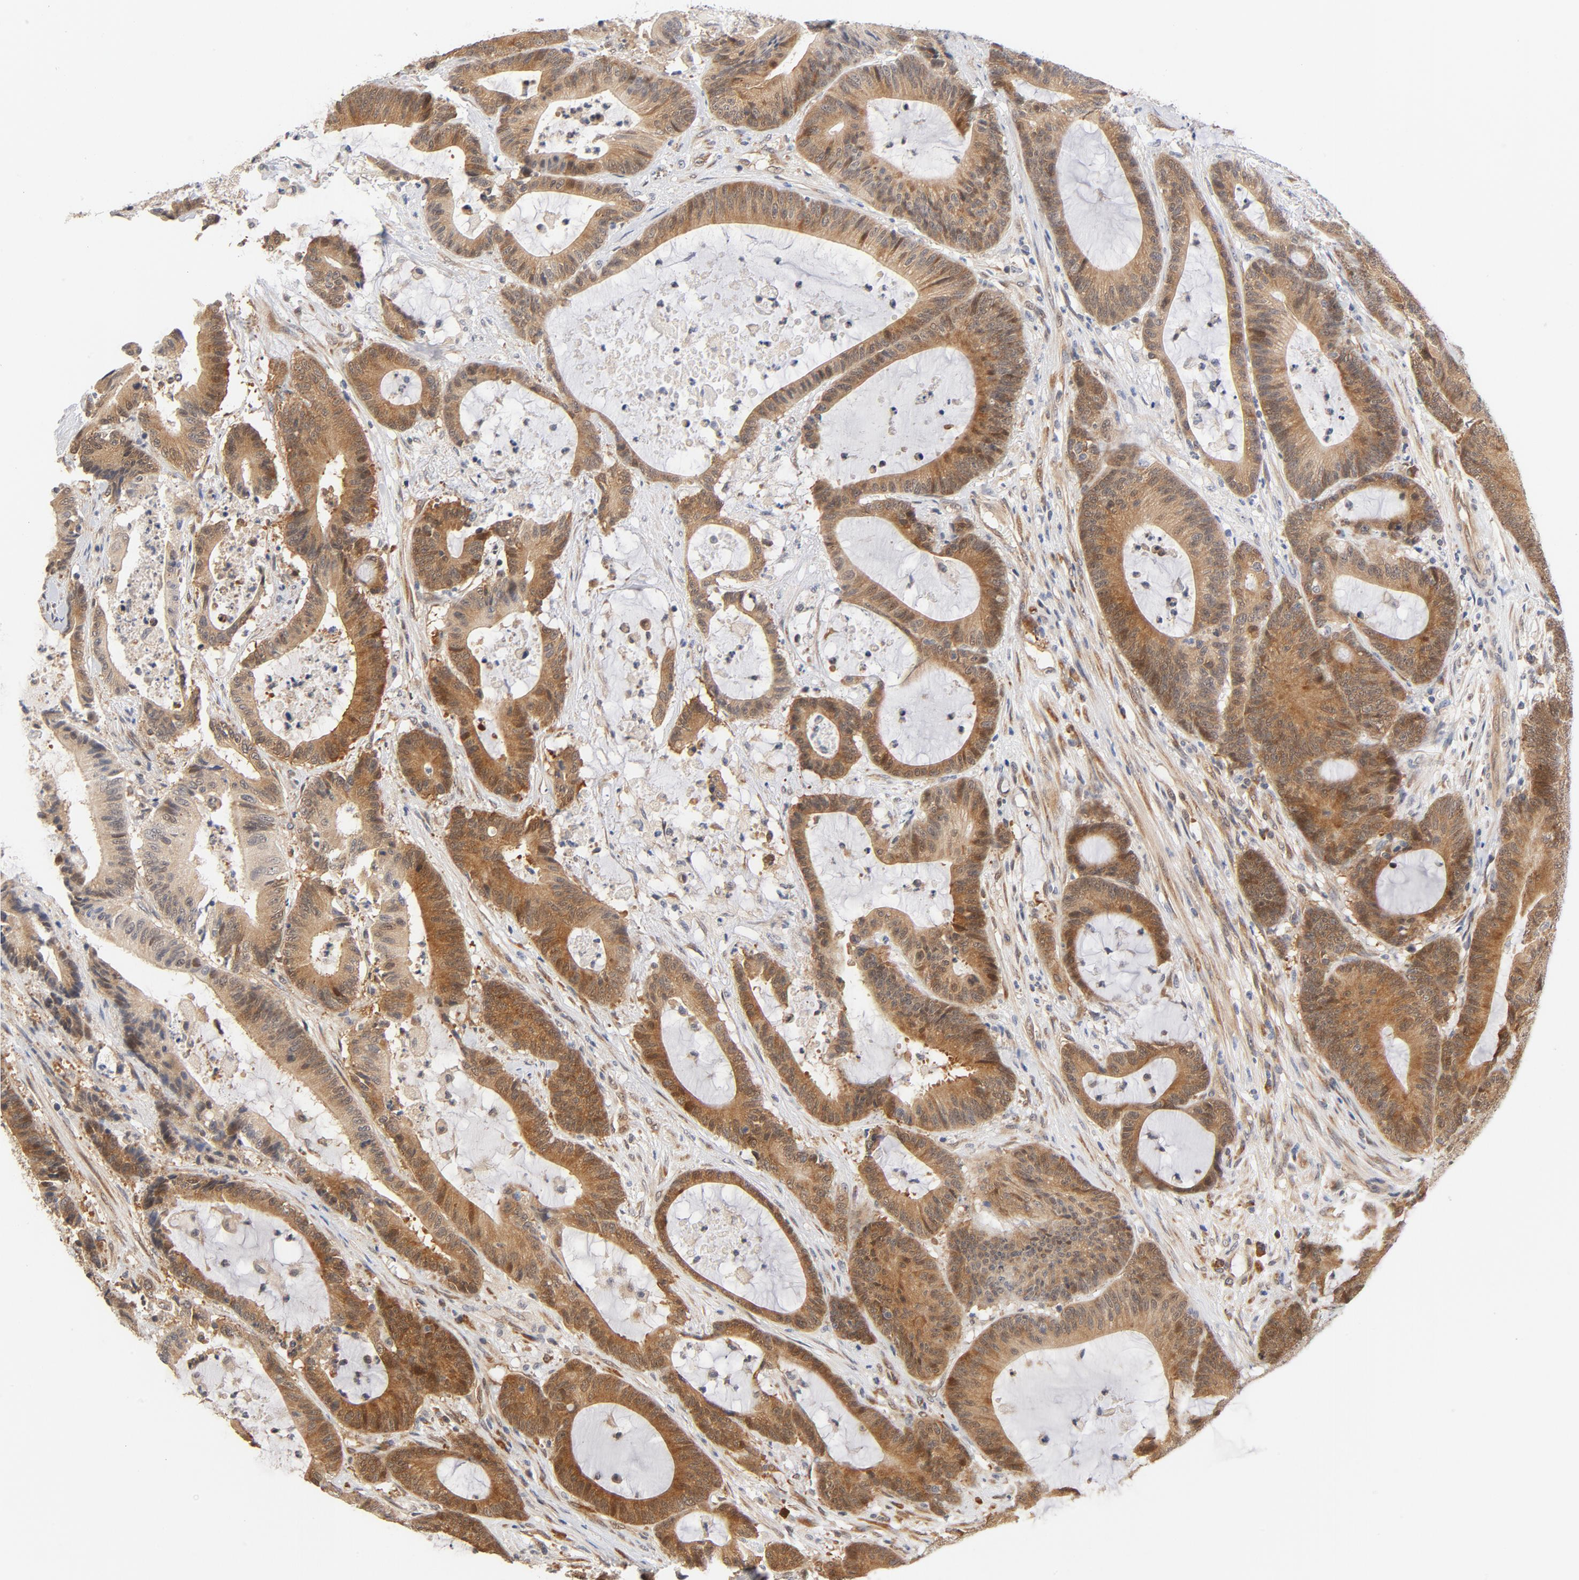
{"staining": {"intensity": "moderate", "quantity": ">75%", "location": "cytoplasmic/membranous"}, "tissue": "colorectal cancer", "cell_type": "Tumor cells", "image_type": "cancer", "snomed": [{"axis": "morphology", "description": "Adenocarcinoma, NOS"}, {"axis": "topography", "description": "Colon"}], "caption": "Protein analysis of adenocarcinoma (colorectal) tissue shows moderate cytoplasmic/membranous expression in about >75% of tumor cells.", "gene": "EIF4E", "patient": {"sex": "female", "age": 84}}